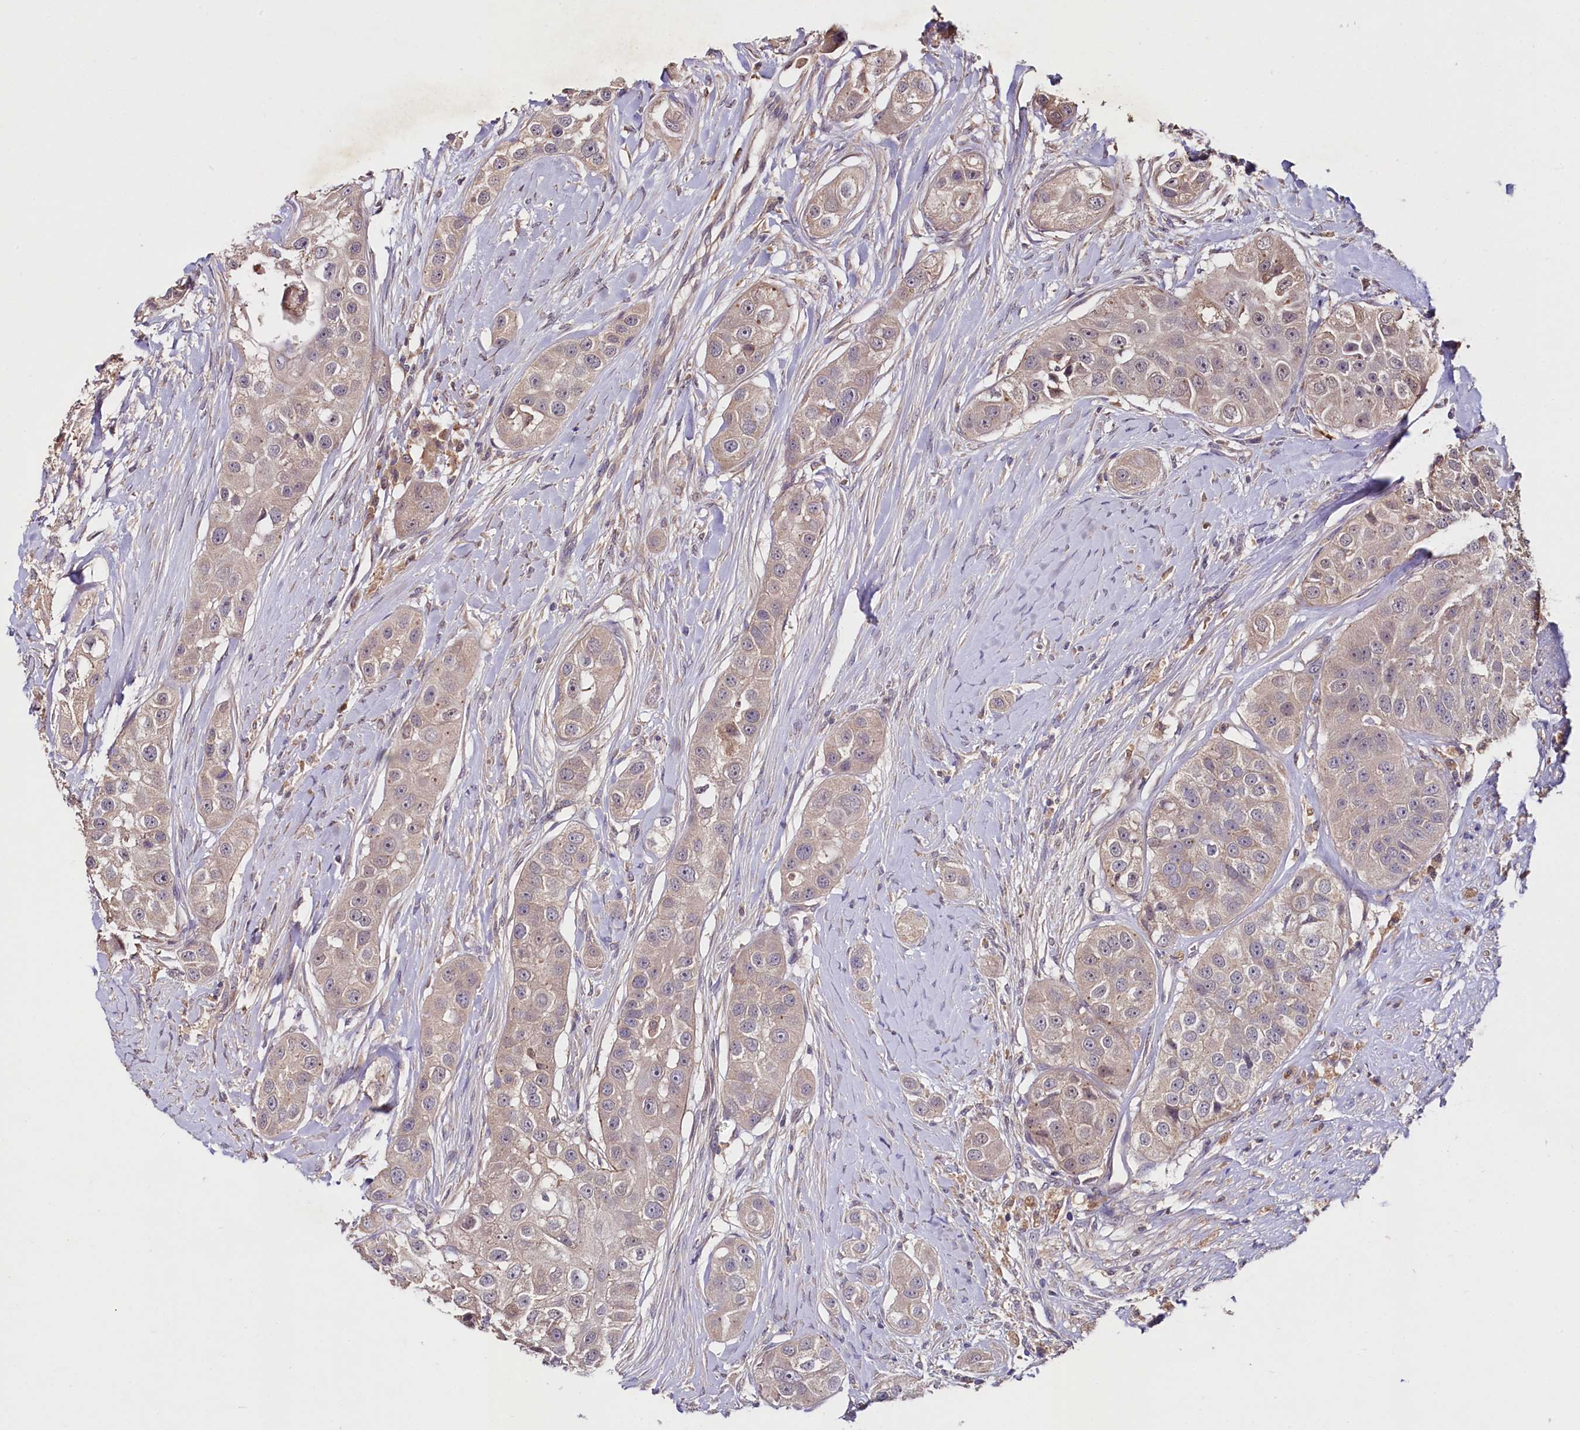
{"staining": {"intensity": "weak", "quantity": "25%-75%", "location": "cytoplasmic/membranous"}, "tissue": "head and neck cancer", "cell_type": "Tumor cells", "image_type": "cancer", "snomed": [{"axis": "morphology", "description": "Normal tissue, NOS"}, {"axis": "morphology", "description": "Squamous cell carcinoma, NOS"}, {"axis": "topography", "description": "Skeletal muscle"}, {"axis": "topography", "description": "Head-Neck"}], "caption": "This histopathology image demonstrates immunohistochemistry staining of human squamous cell carcinoma (head and neck), with low weak cytoplasmic/membranous positivity in approximately 25%-75% of tumor cells.", "gene": "ETFBKMT", "patient": {"sex": "male", "age": 51}}